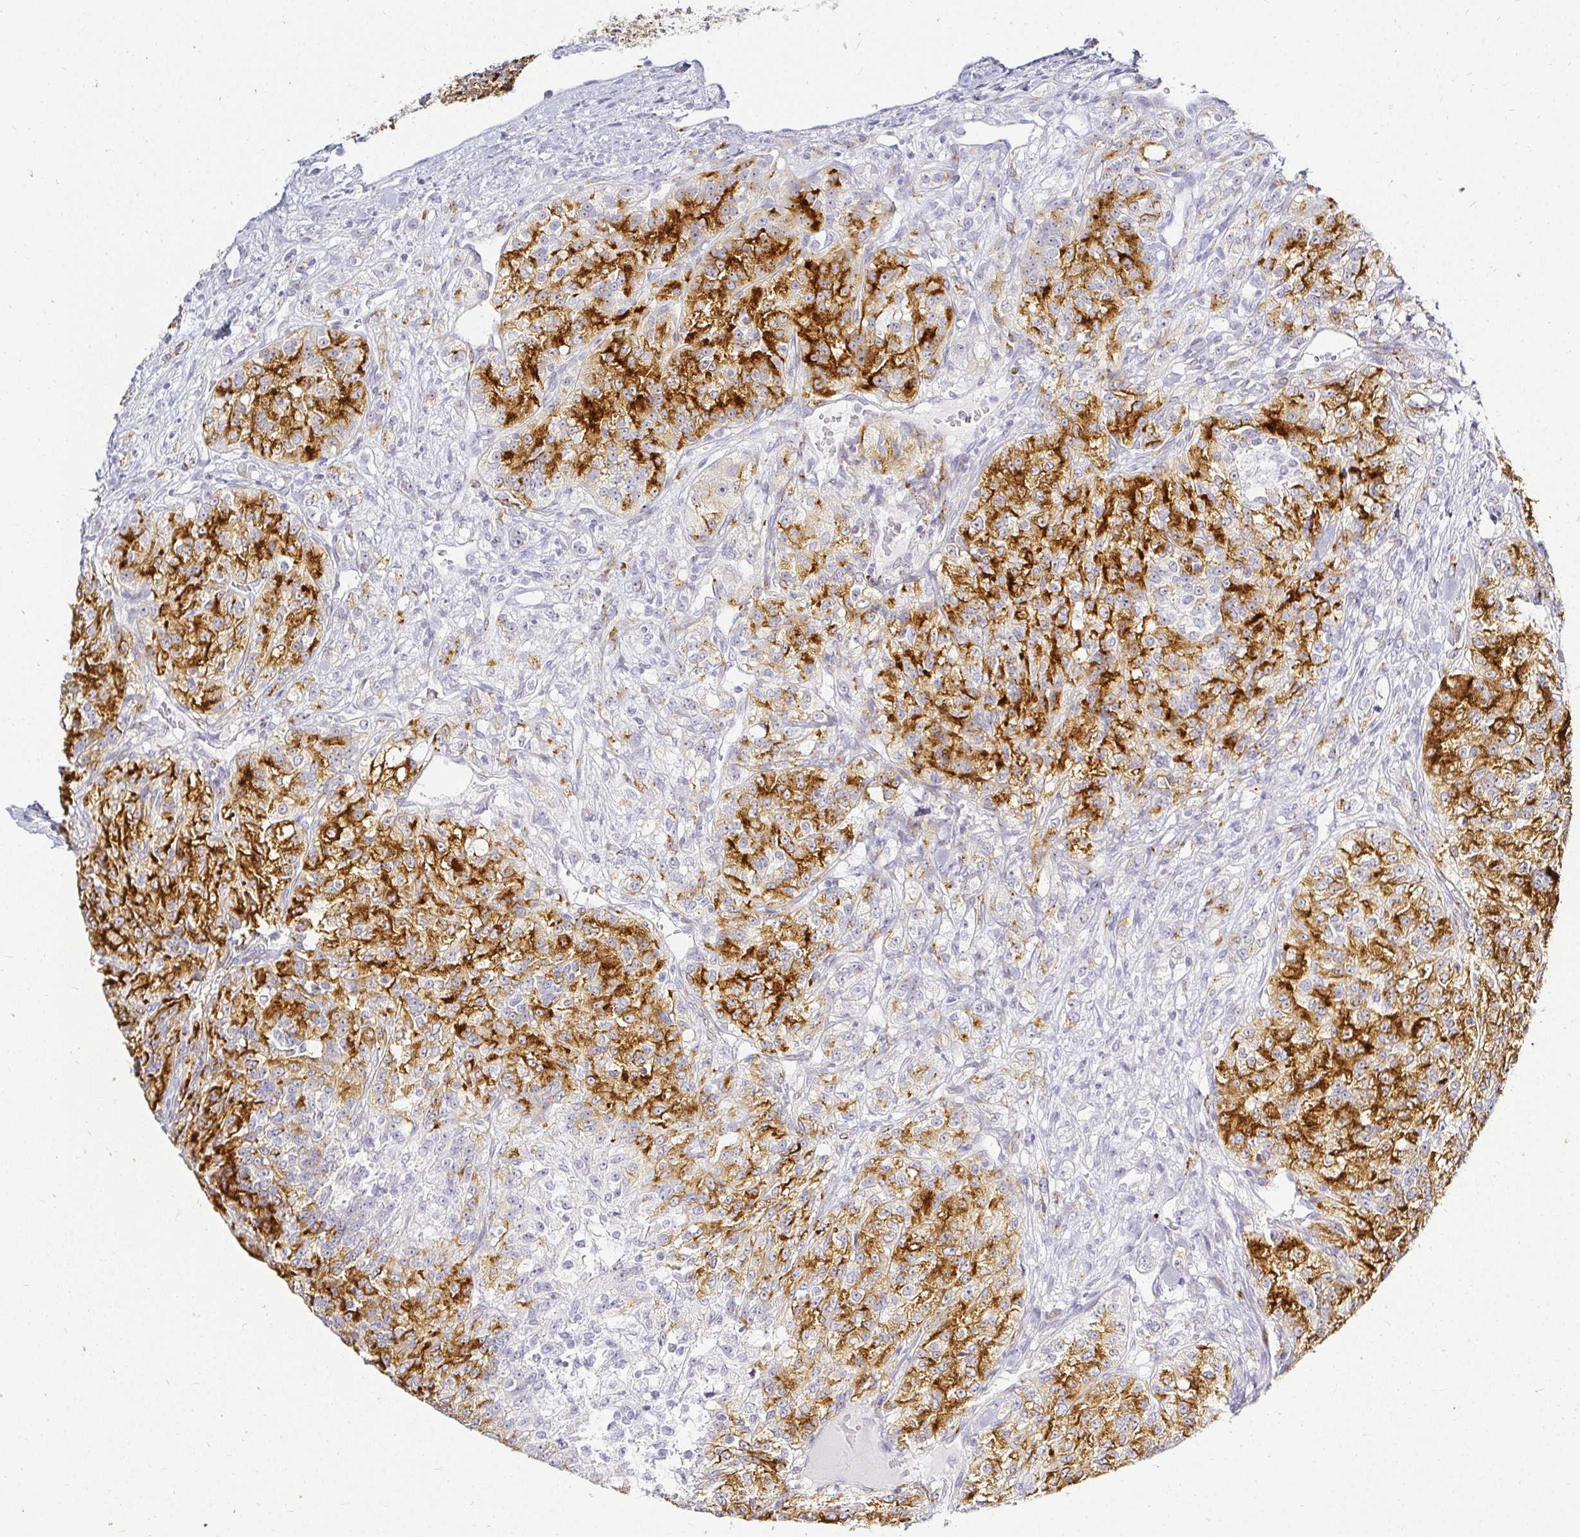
{"staining": {"intensity": "strong", "quantity": "25%-75%", "location": "cytoplasmic/membranous"}, "tissue": "renal cancer", "cell_type": "Tumor cells", "image_type": "cancer", "snomed": [{"axis": "morphology", "description": "Adenocarcinoma, NOS"}, {"axis": "topography", "description": "Kidney"}], "caption": "Immunohistochemistry (IHC) of human renal adenocarcinoma demonstrates high levels of strong cytoplasmic/membranous positivity in about 25%-75% of tumor cells.", "gene": "ACAN", "patient": {"sex": "female", "age": 63}}